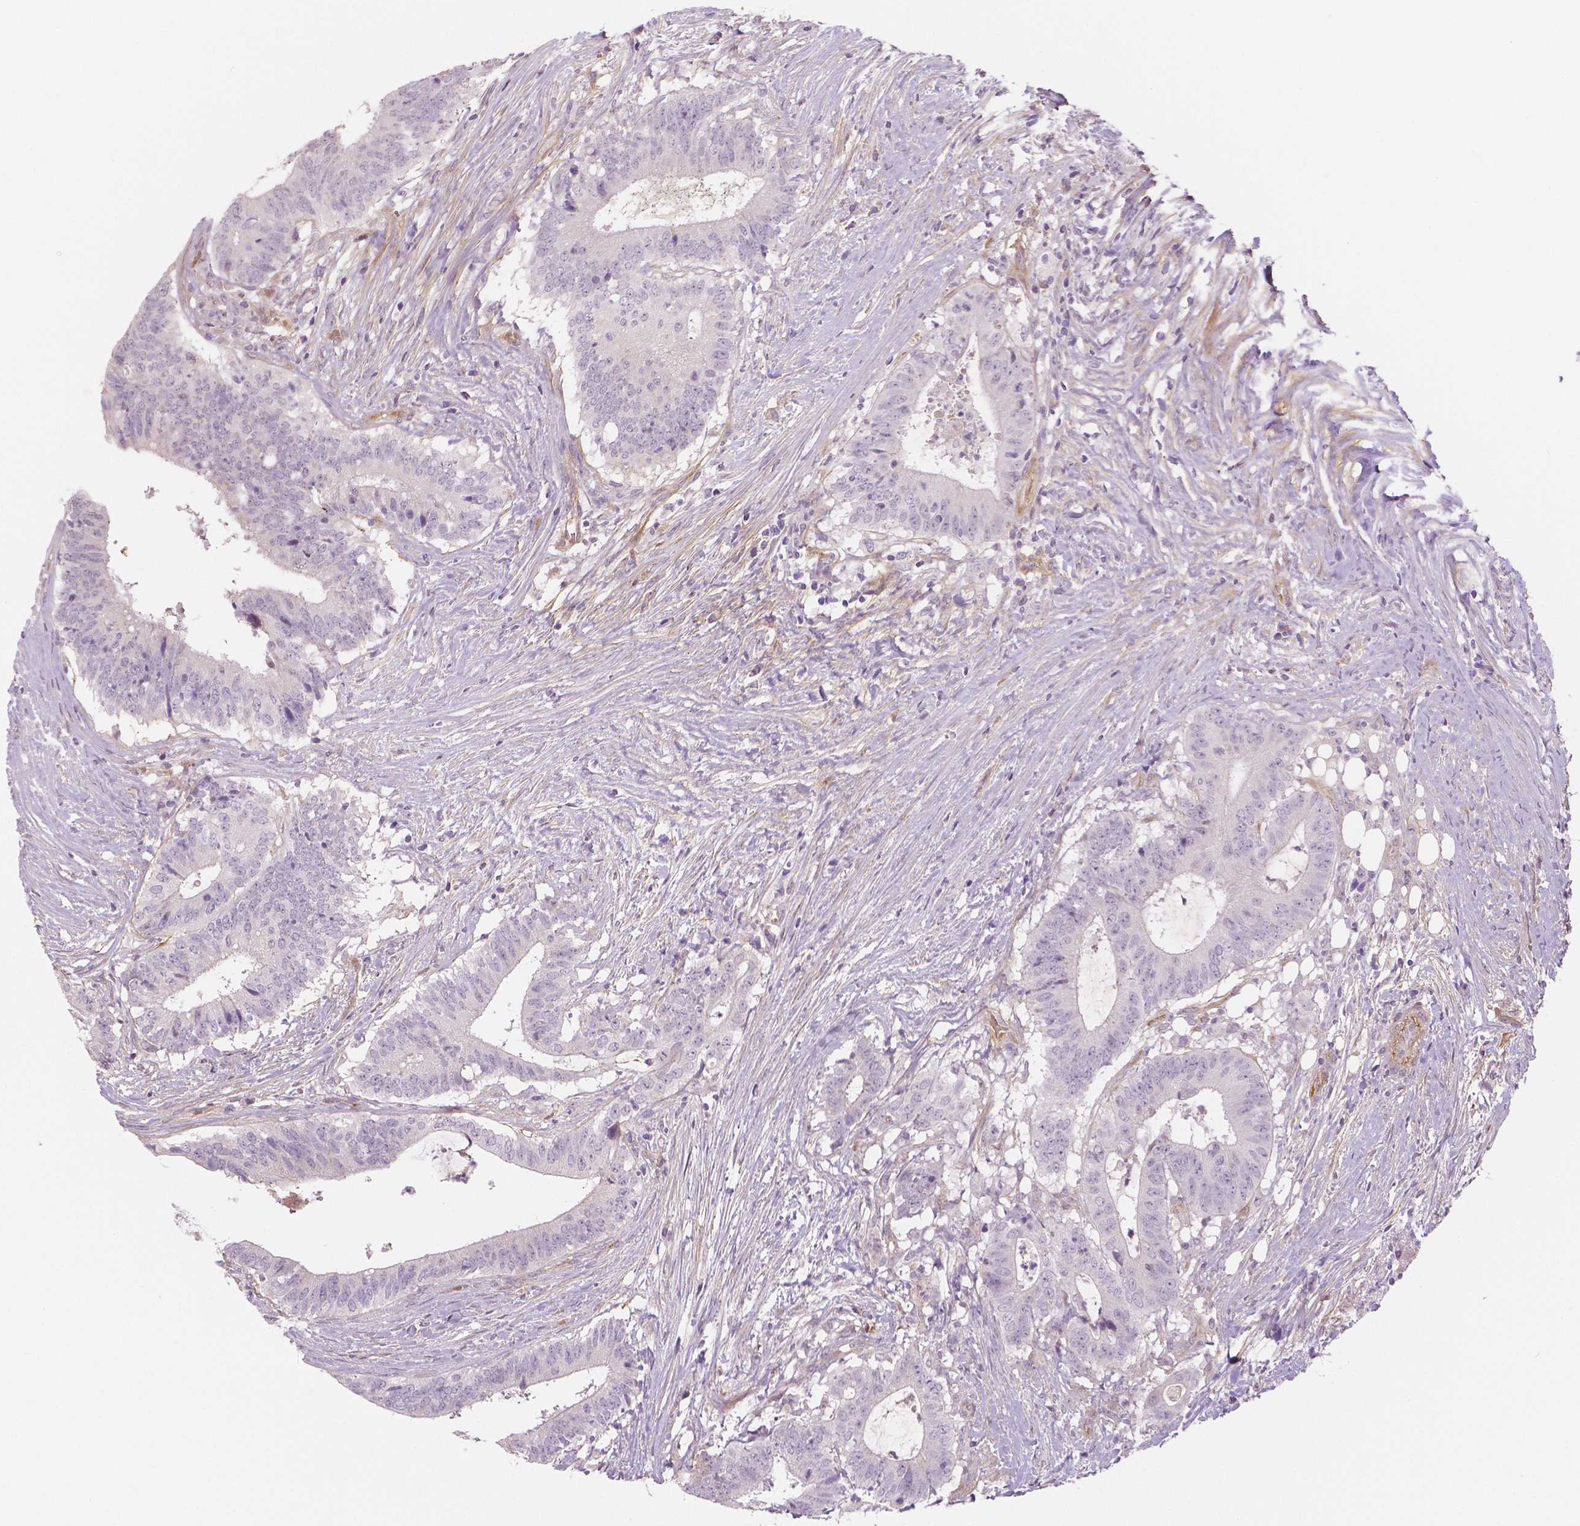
{"staining": {"intensity": "negative", "quantity": "none", "location": "none"}, "tissue": "colorectal cancer", "cell_type": "Tumor cells", "image_type": "cancer", "snomed": [{"axis": "morphology", "description": "Adenocarcinoma, NOS"}, {"axis": "topography", "description": "Colon"}], "caption": "This histopathology image is of colorectal cancer stained with IHC to label a protein in brown with the nuclei are counter-stained blue. There is no positivity in tumor cells.", "gene": "FLT1", "patient": {"sex": "female", "age": 43}}